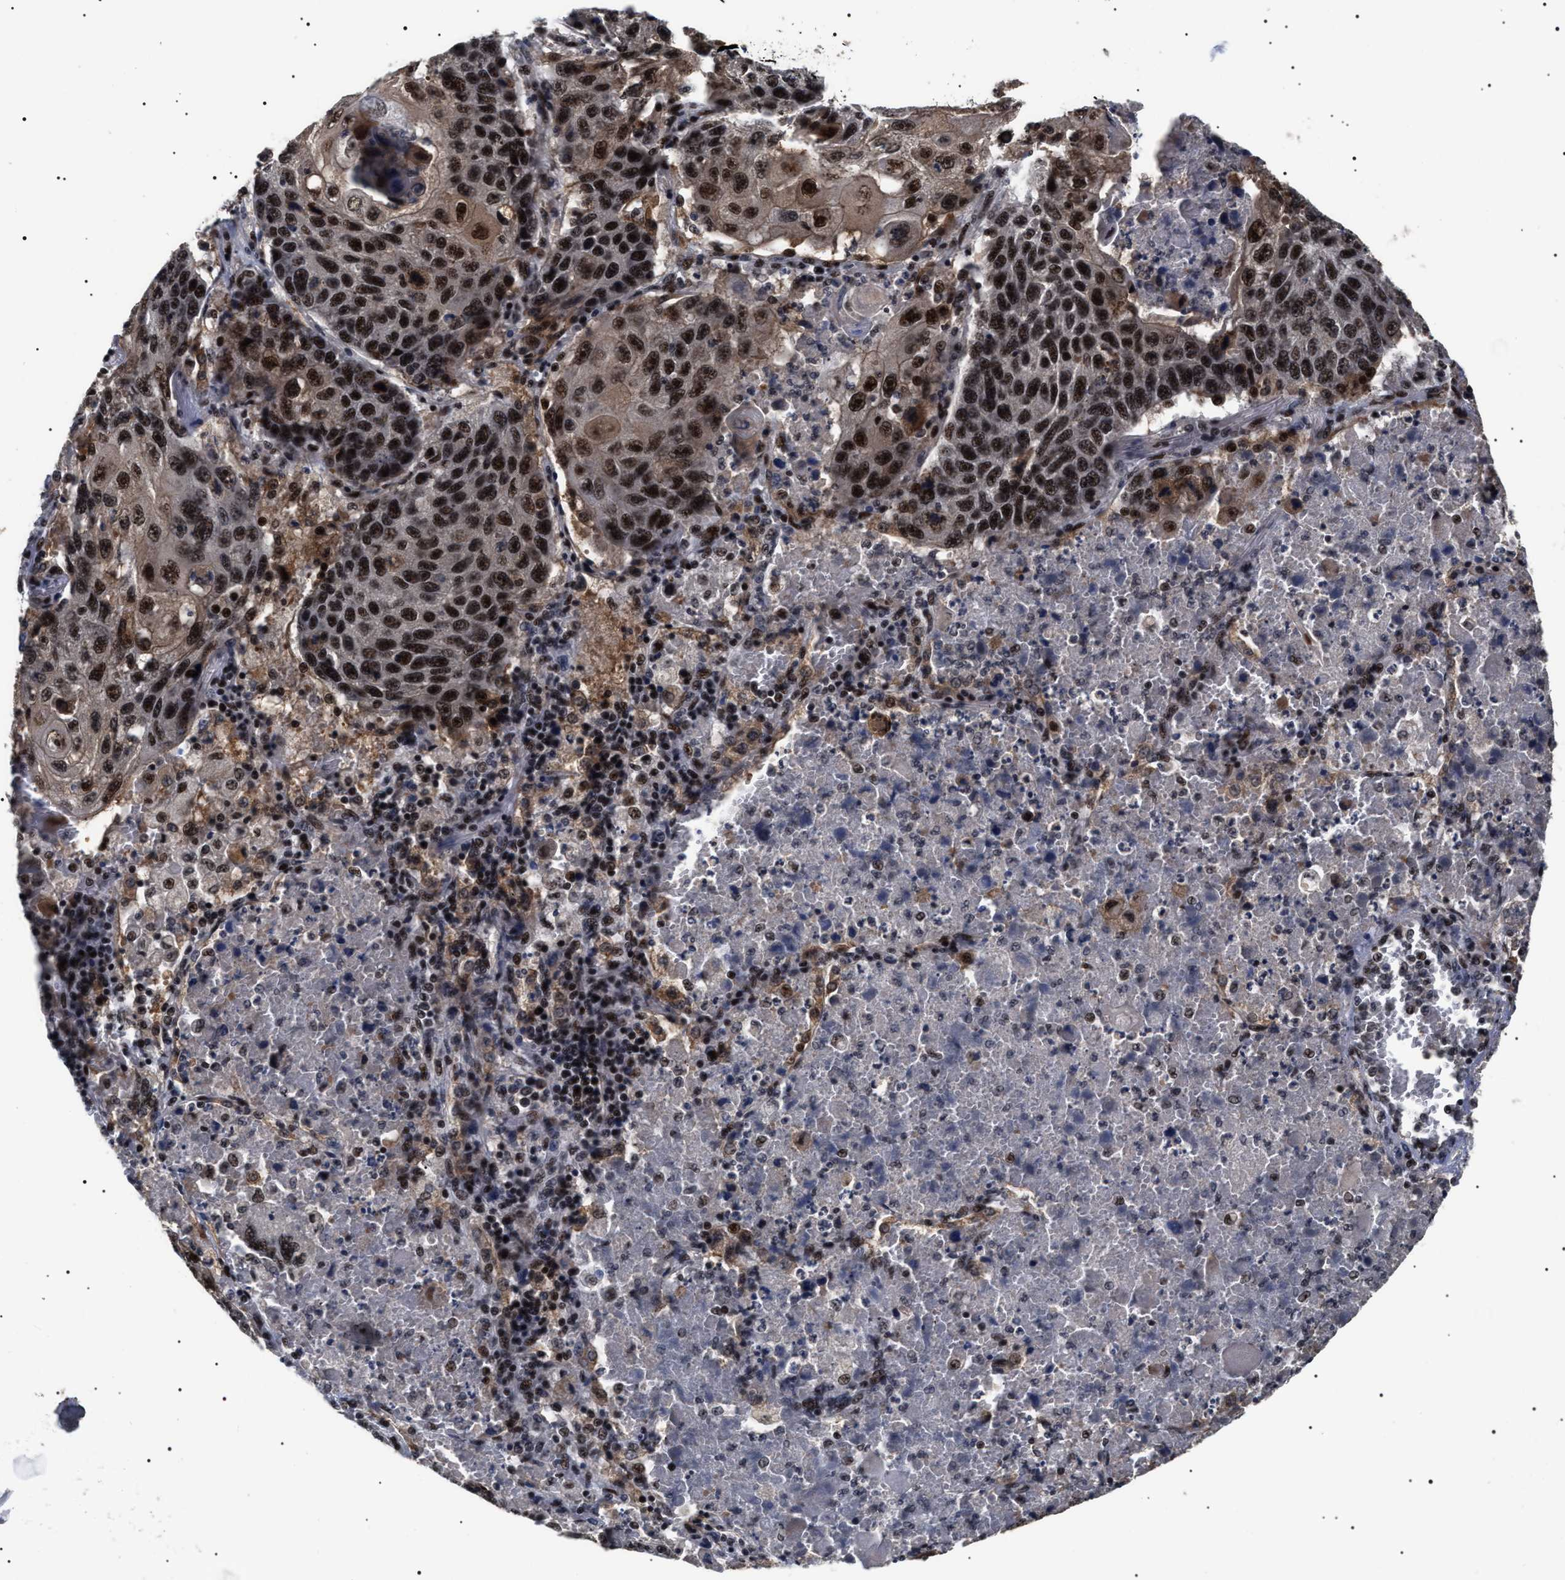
{"staining": {"intensity": "strong", "quantity": ">75%", "location": "nuclear"}, "tissue": "lung cancer", "cell_type": "Tumor cells", "image_type": "cancer", "snomed": [{"axis": "morphology", "description": "Squamous cell carcinoma, NOS"}, {"axis": "topography", "description": "Lung"}], "caption": "A high amount of strong nuclear positivity is present in about >75% of tumor cells in squamous cell carcinoma (lung) tissue.", "gene": "CAAP1", "patient": {"sex": "male", "age": 61}}